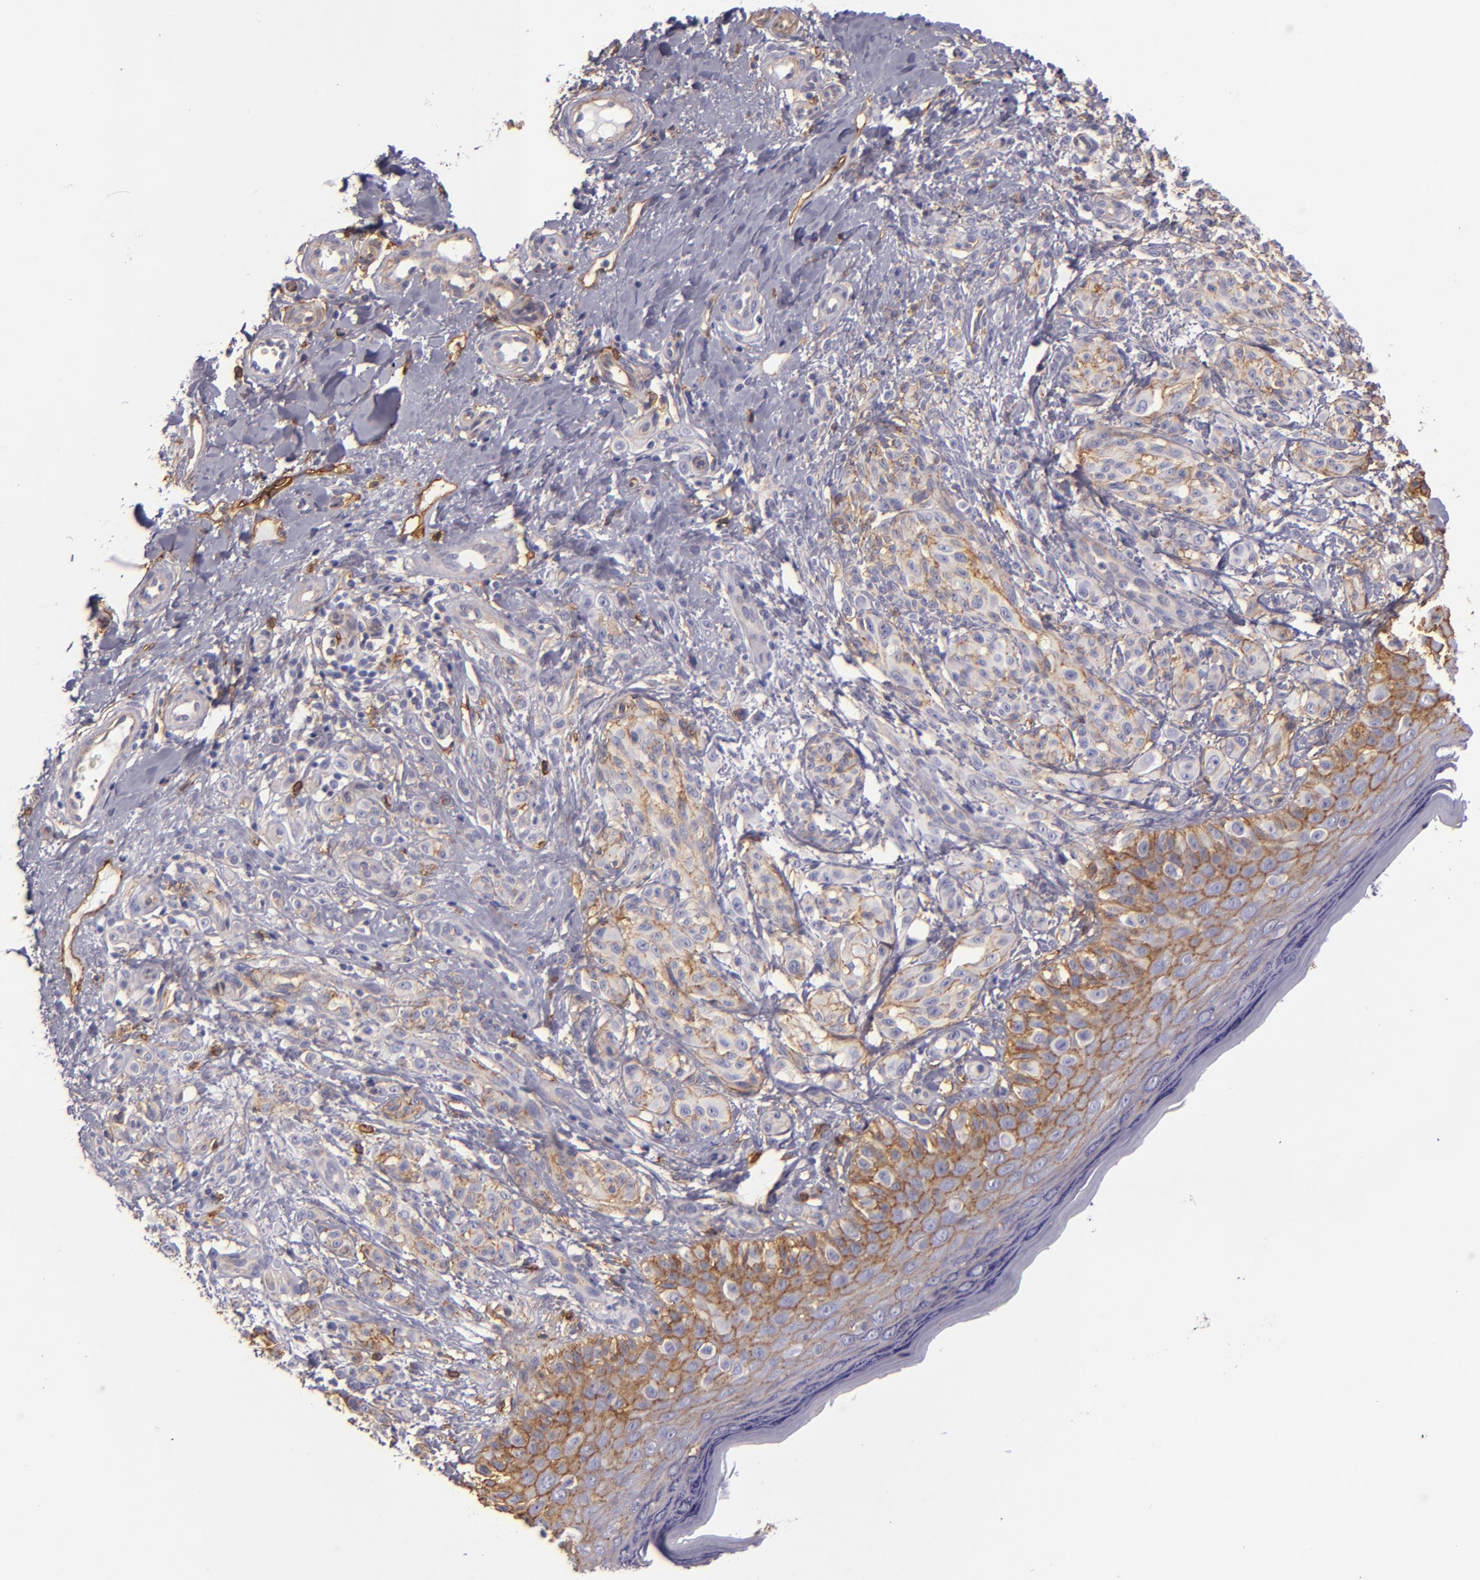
{"staining": {"intensity": "moderate", "quantity": "25%-75%", "location": "cytoplasmic/membranous"}, "tissue": "melanoma", "cell_type": "Tumor cells", "image_type": "cancer", "snomed": [{"axis": "morphology", "description": "Malignant melanoma, NOS"}, {"axis": "topography", "description": "Skin"}], "caption": "A brown stain highlights moderate cytoplasmic/membranous positivity of a protein in malignant melanoma tumor cells. (DAB (3,3'-diaminobenzidine) IHC, brown staining for protein, blue staining for nuclei).", "gene": "CD9", "patient": {"sex": "male", "age": 57}}